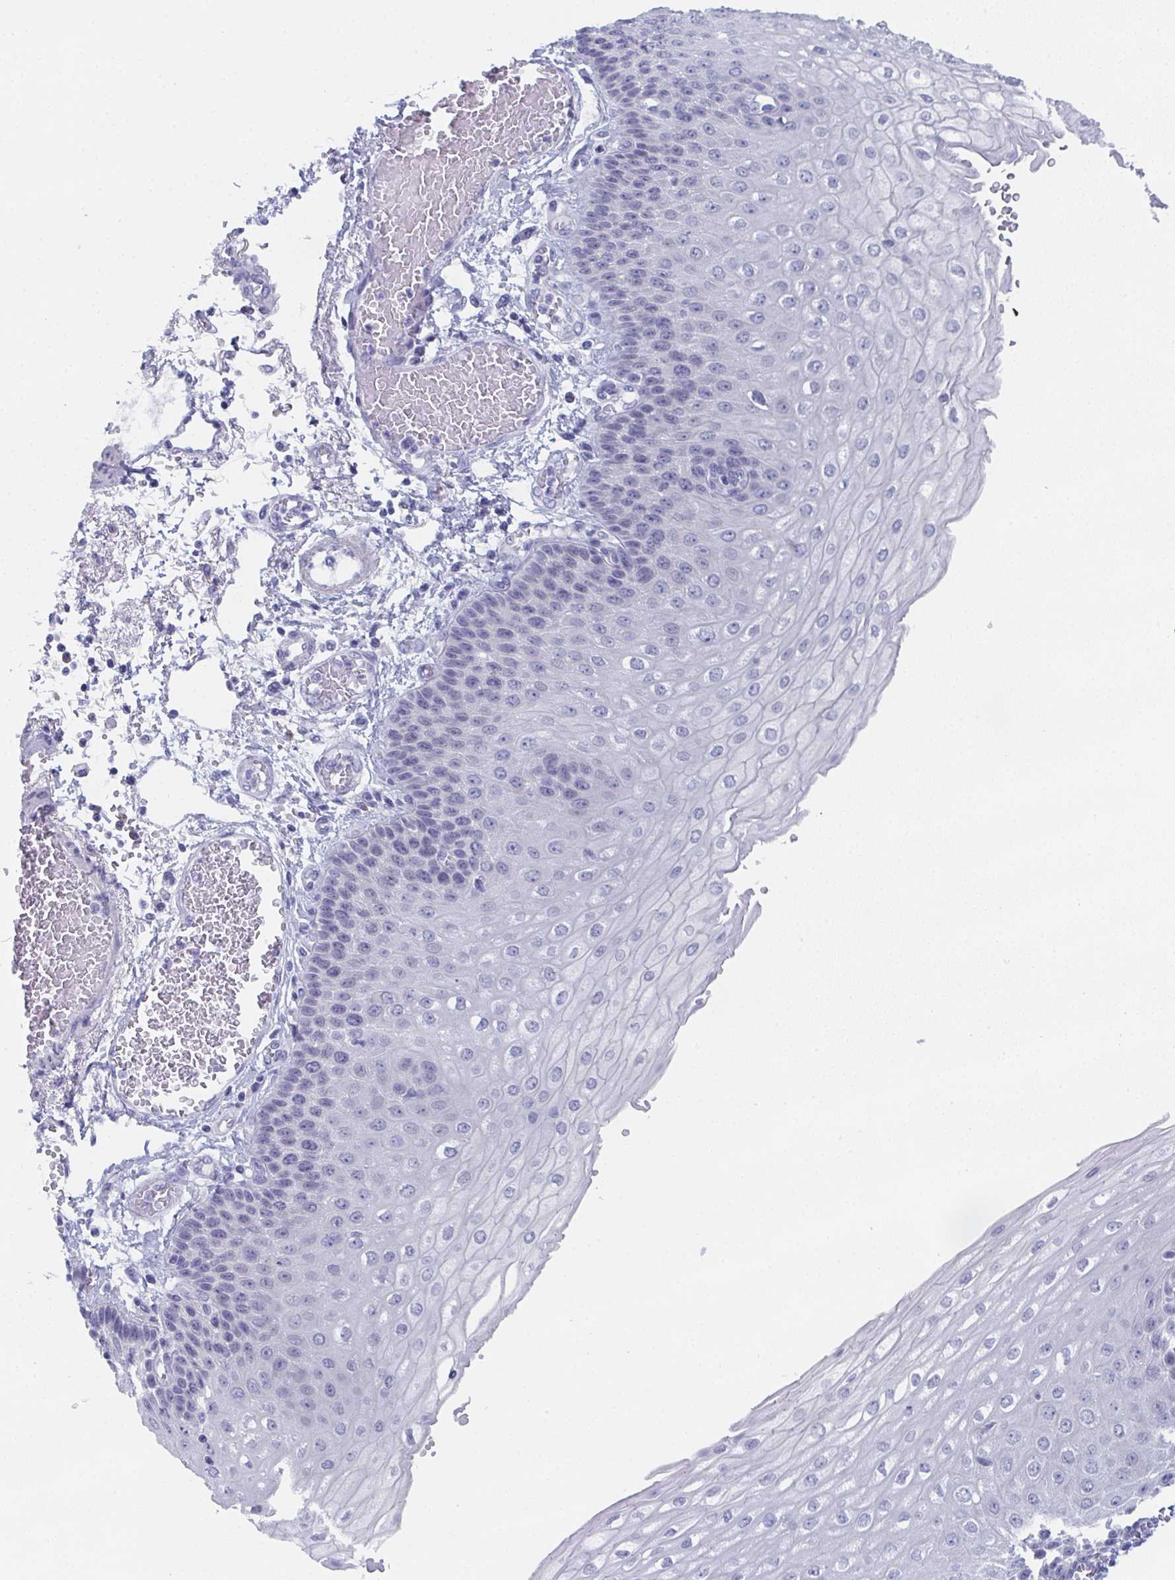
{"staining": {"intensity": "negative", "quantity": "none", "location": "none"}, "tissue": "esophagus", "cell_type": "Squamous epithelial cells", "image_type": "normal", "snomed": [{"axis": "morphology", "description": "Normal tissue, NOS"}, {"axis": "morphology", "description": "Adenocarcinoma, NOS"}, {"axis": "topography", "description": "Esophagus"}], "caption": "The histopathology image reveals no staining of squamous epithelial cells in unremarkable esophagus.", "gene": "DYDC2", "patient": {"sex": "male", "age": 81}}